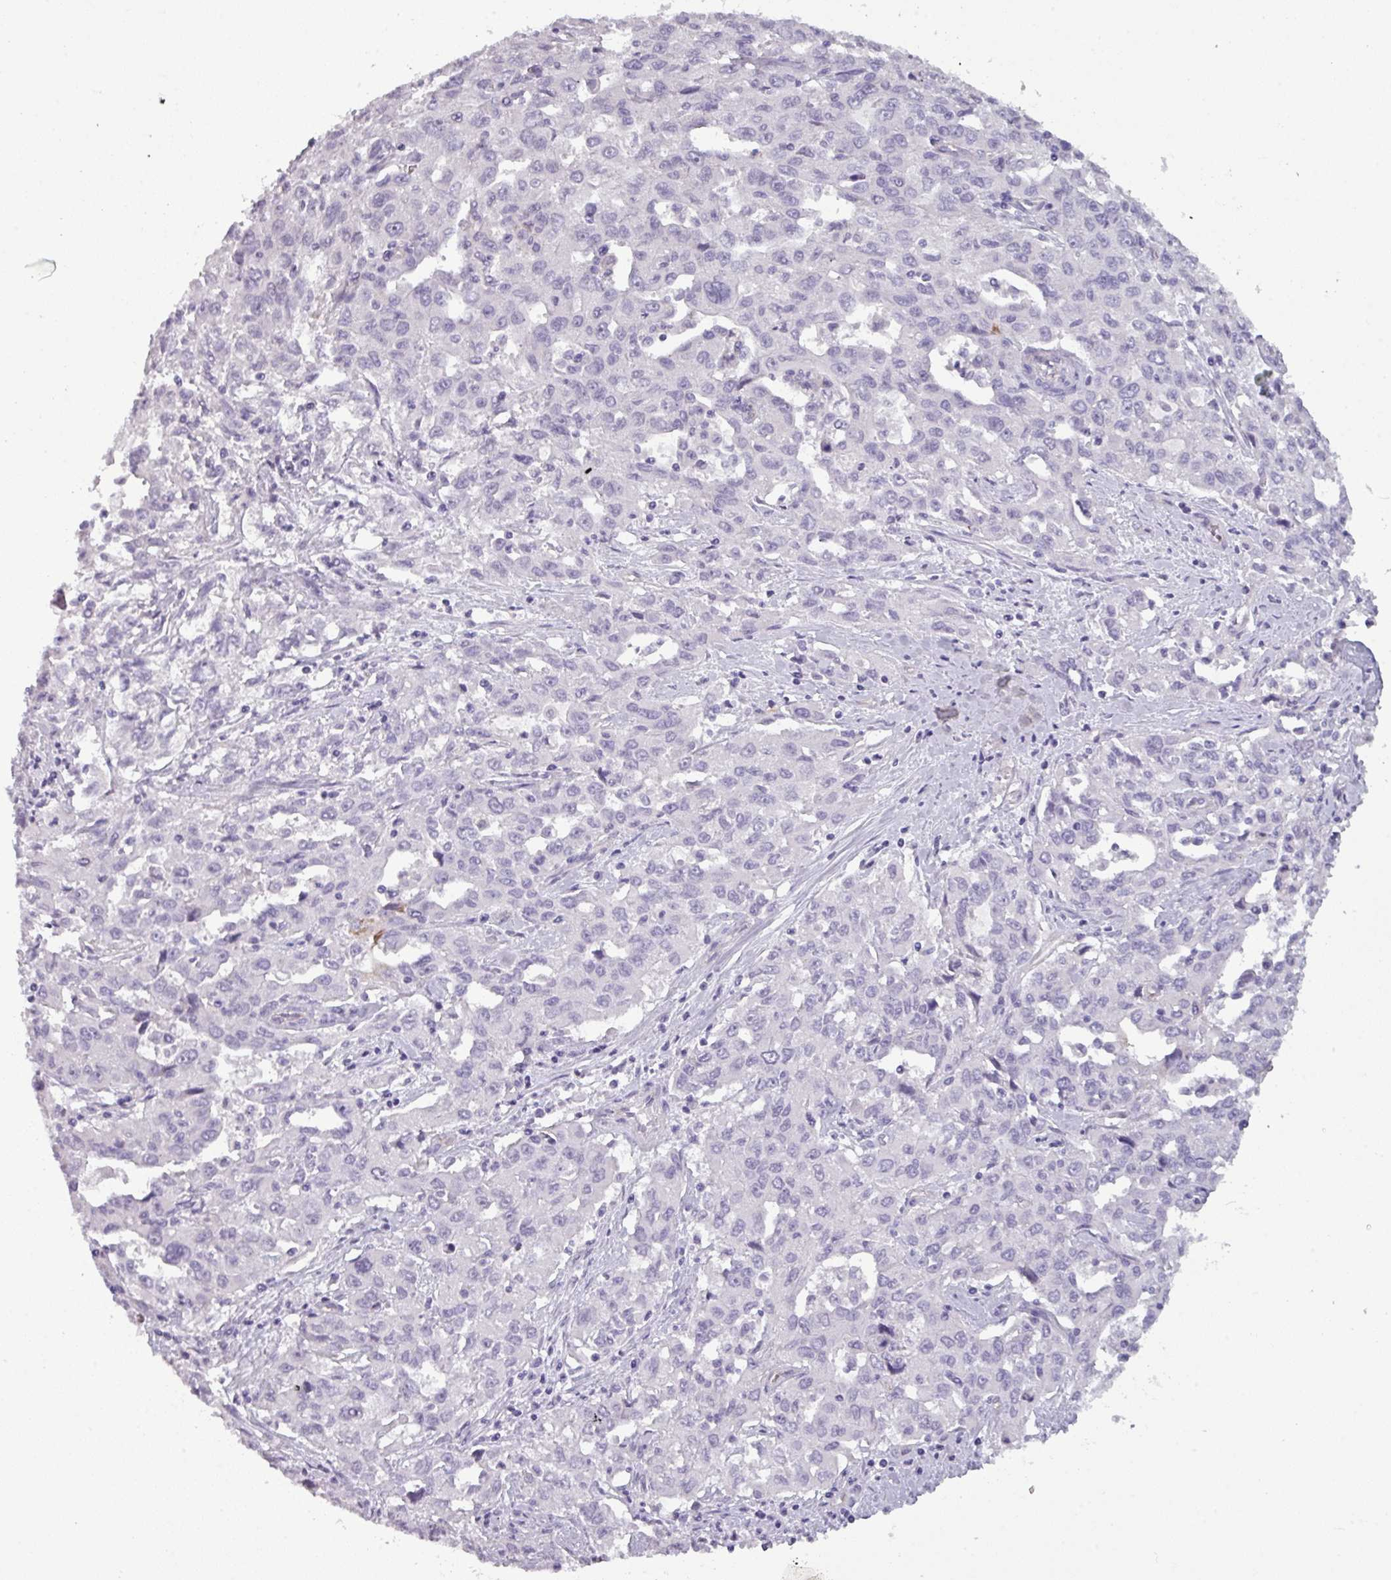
{"staining": {"intensity": "negative", "quantity": "none", "location": "none"}, "tissue": "liver cancer", "cell_type": "Tumor cells", "image_type": "cancer", "snomed": [{"axis": "morphology", "description": "Carcinoma, Hepatocellular, NOS"}, {"axis": "topography", "description": "Liver"}], "caption": "There is no significant staining in tumor cells of hepatocellular carcinoma (liver). (DAB immunohistochemistry, high magnification).", "gene": "AREL1", "patient": {"sex": "male", "age": 63}}